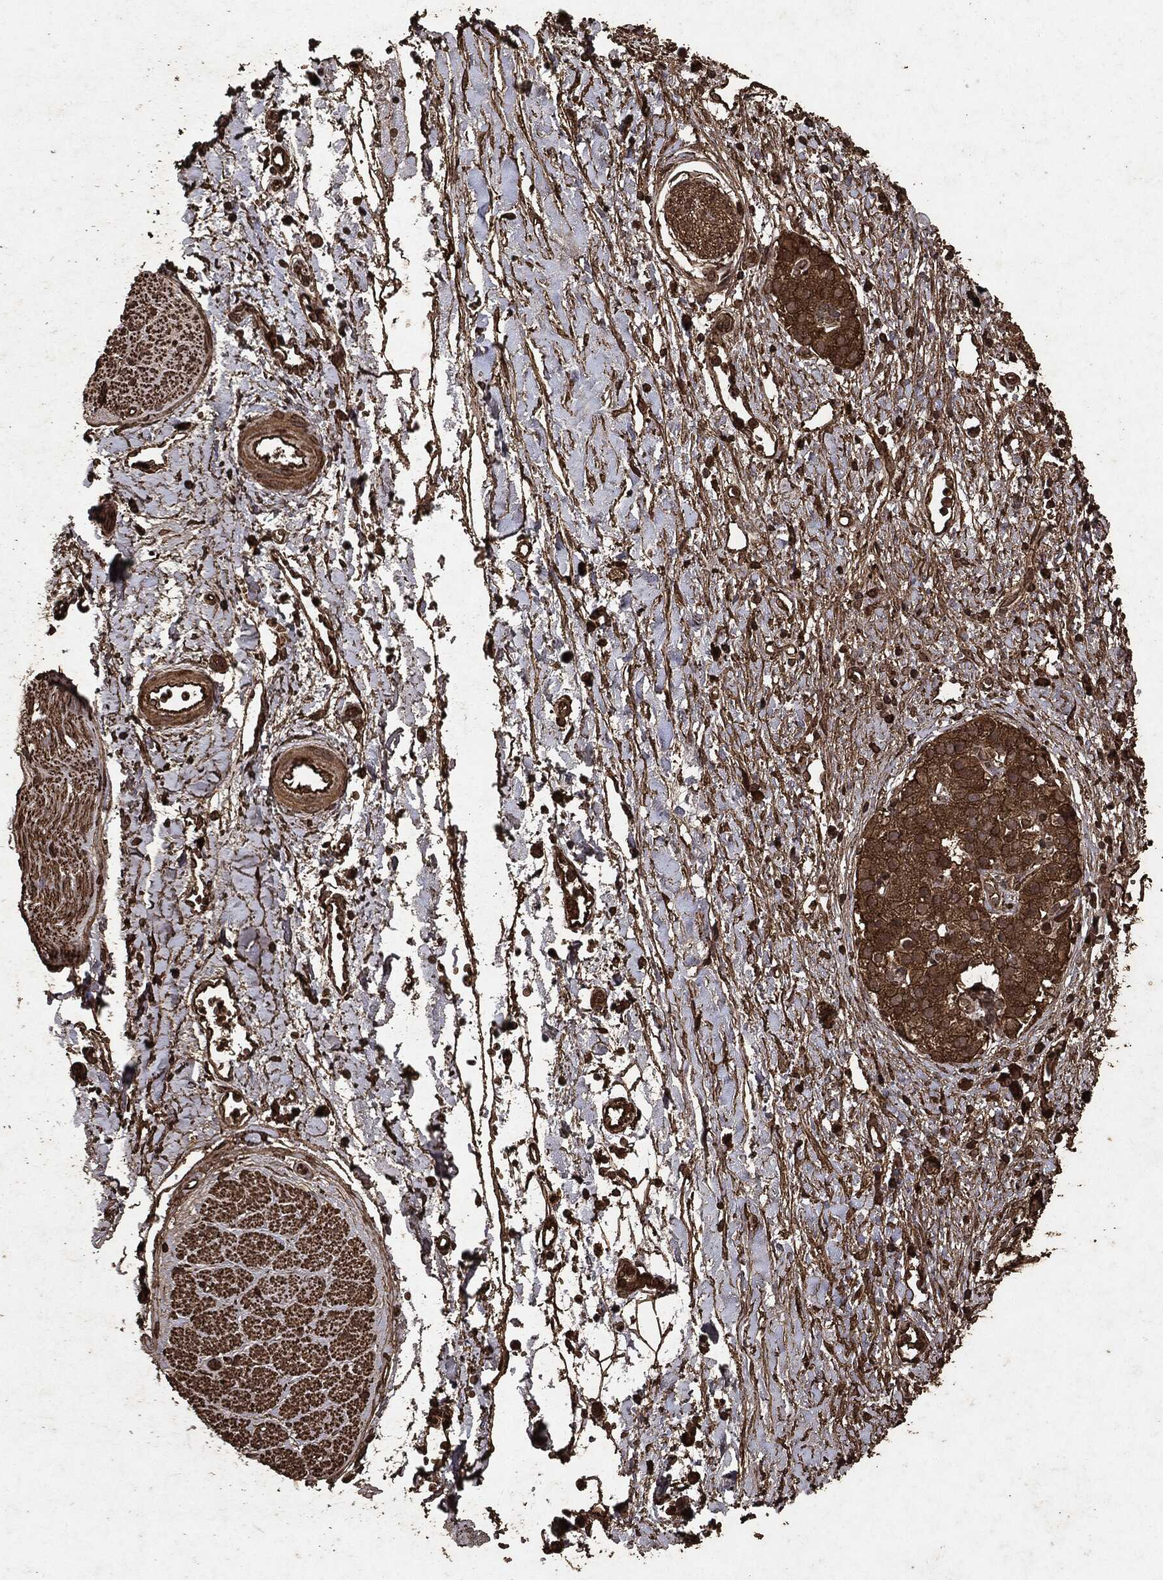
{"staining": {"intensity": "strong", "quantity": ">75%", "location": "cytoplasmic/membranous"}, "tissue": "soft tissue", "cell_type": "Fibroblasts", "image_type": "normal", "snomed": [{"axis": "morphology", "description": "Normal tissue, NOS"}, {"axis": "morphology", "description": "Adenocarcinoma, NOS"}, {"axis": "topography", "description": "Pancreas"}, {"axis": "topography", "description": "Peripheral nerve tissue"}], "caption": "Protein analysis of unremarkable soft tissue shows strong cytoplasmic/membranous expression in about >75% of fibroblasts.", "gene": "ARAF", "patient": {"sex": "male", "age": 61}}